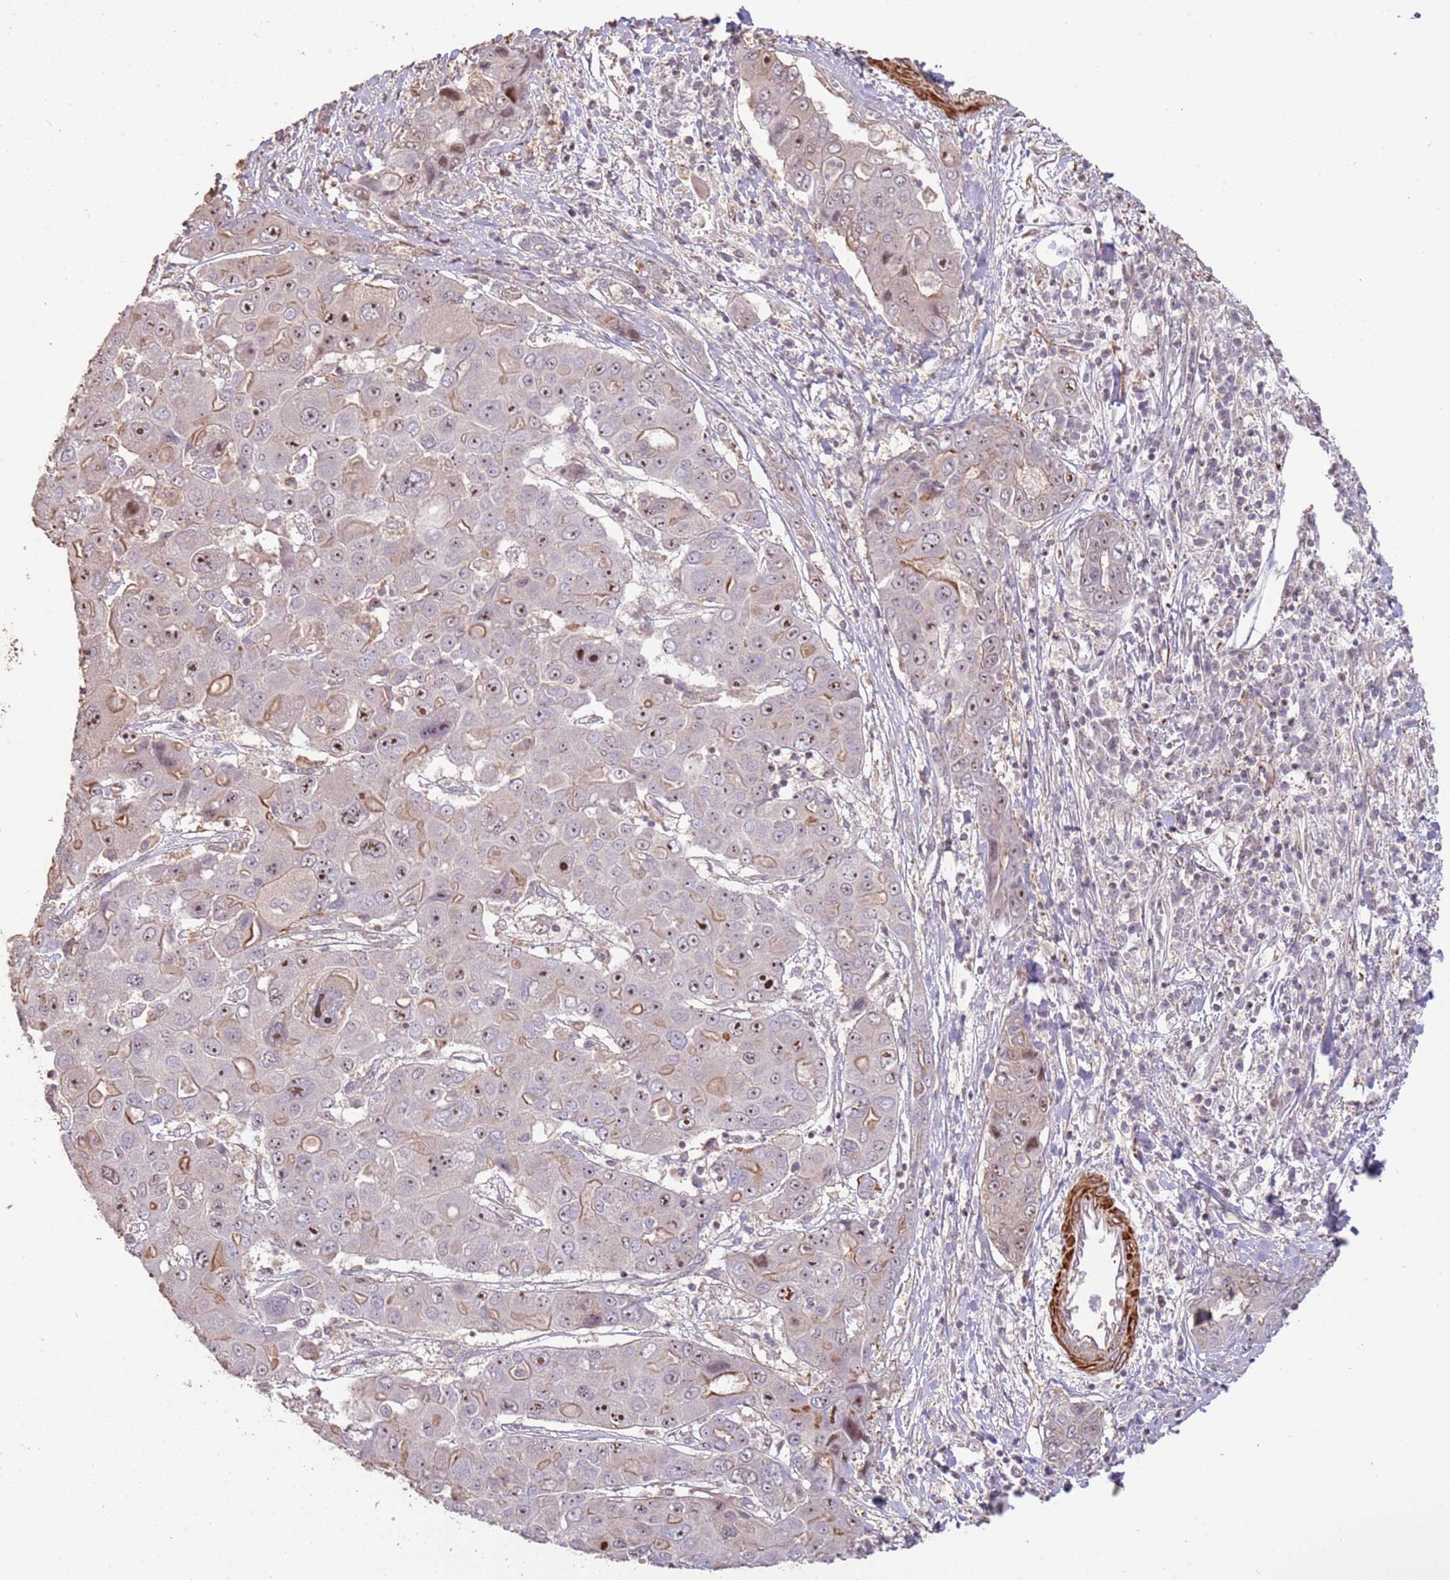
{"staining": {"intensity": "moderate", "quantity": "25%-75%", "location": "nuclear"}, "tissue": "liver cancer", "cell_type": "Tumor cells", "image_type": "cancer", "snomed": [{"axis": "morphology", "description": "Cholangiocarcinoma"}, {"axis": "topography", "description": "Liver"}], "caption": "Protein expression analysis of liver cholangiocarcinoma reveals moderate nuclear positivity in approximately 25%-75% of tumor cells. (Stains: DAB (3,3'-diaminobenzidine) in brown, nuclei in blue, Microscopy: brightfield microscopy at high magnification).", "gene": "ADTRP", "patient": {"sex": "male", "age": 67}}